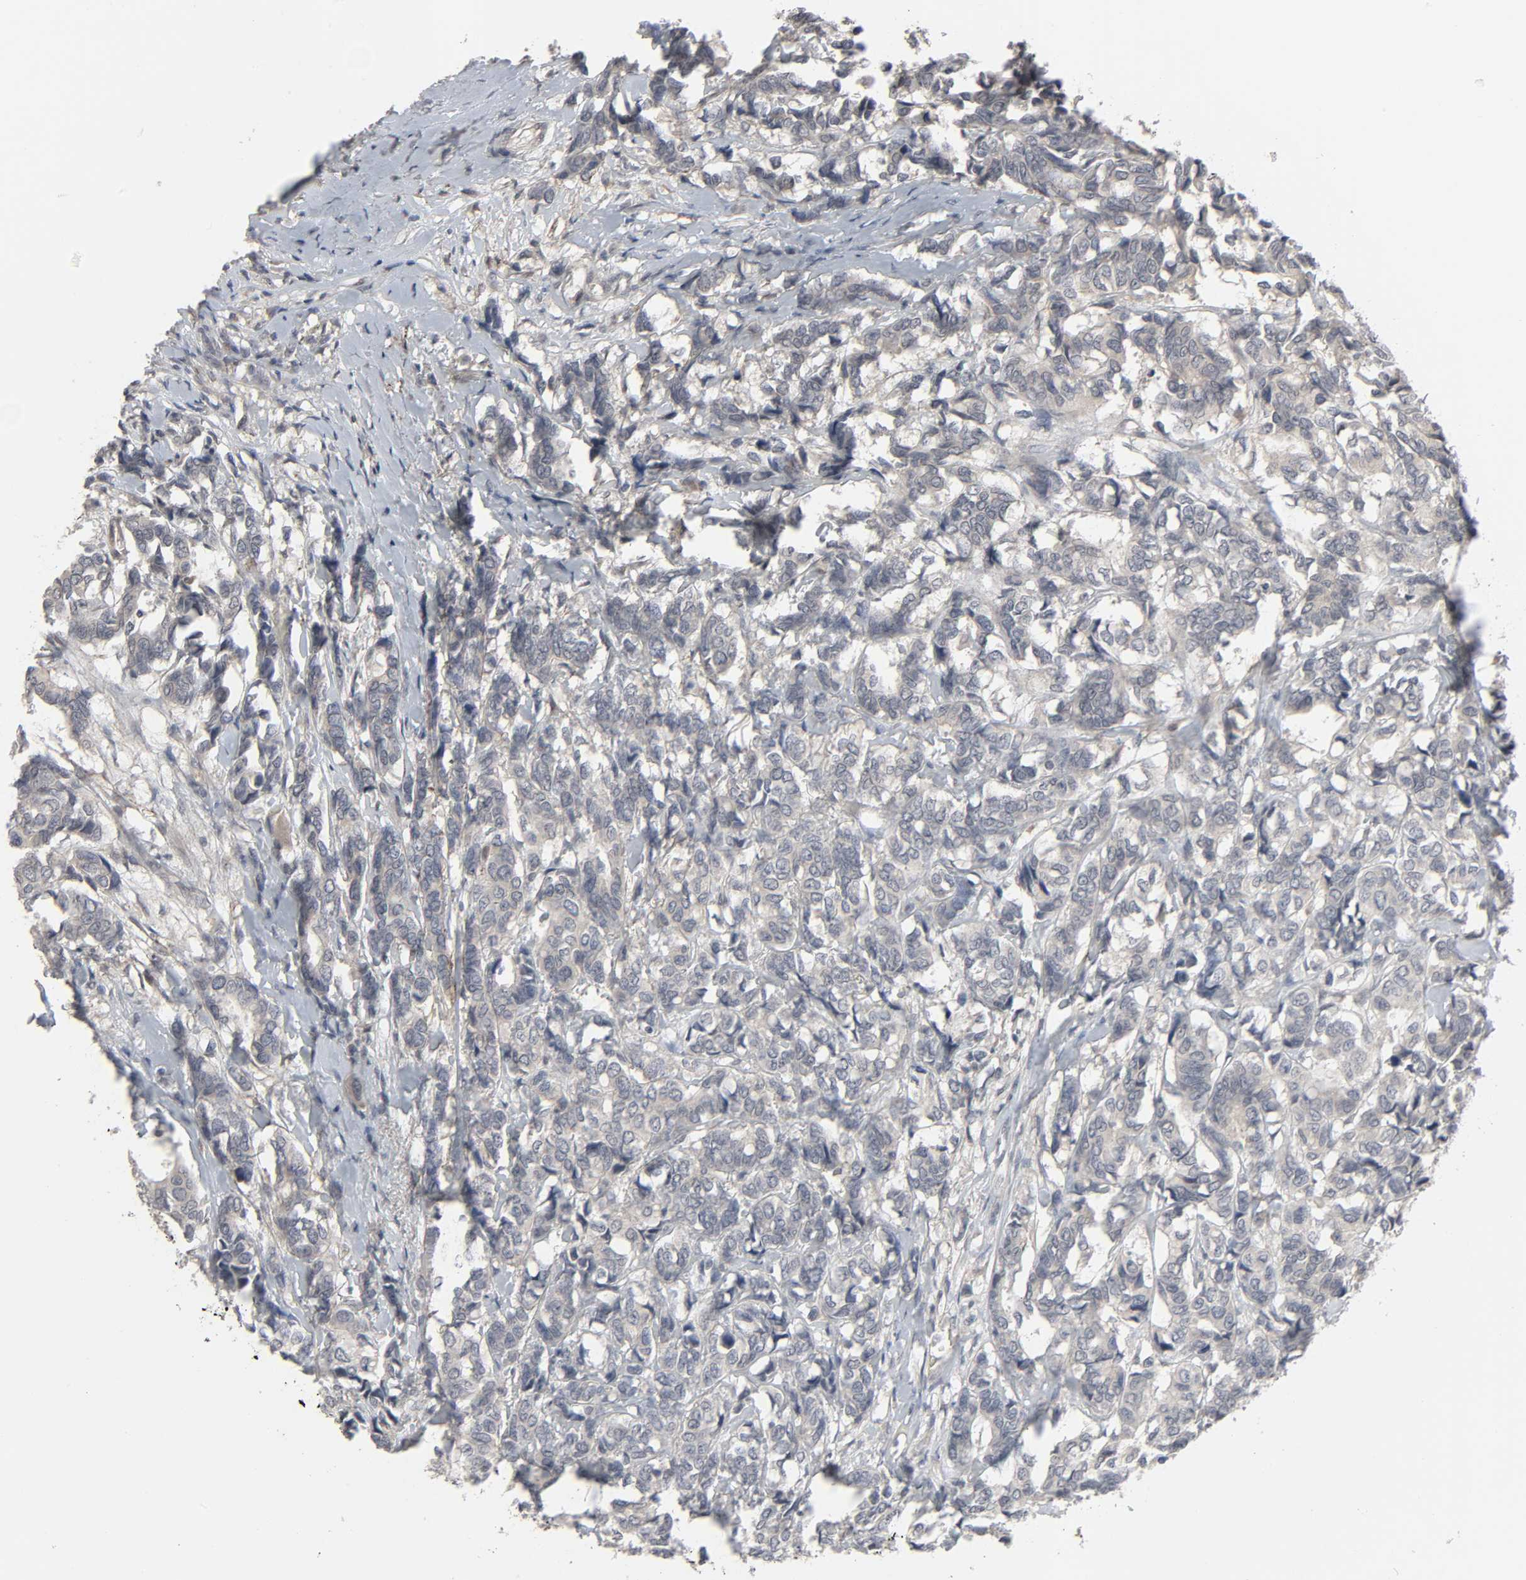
{"staining": {"intensity": "negative", "quantity": "none", "location": "none"}, "tissue": "breast cancer", "cell_type": "Tumor cells", "image_type": "cancer", "snomed": [{"axis": "morphology", "description": "Duct carcinoma"}, {"axis": "topography", "description": "Breast"}], "caption": "Micrograph shows no protein expression in tumor cells of breast cancer (infiltrating ductal carcinoma) tissue. The staining was performed using DAB to visualize the protein expression in brown, while the nuclei were stained in blue with hematoxylin (Magnification: 20x).", "gene": "ZNF222", "patient": {"sex": "female", "age": 87}}